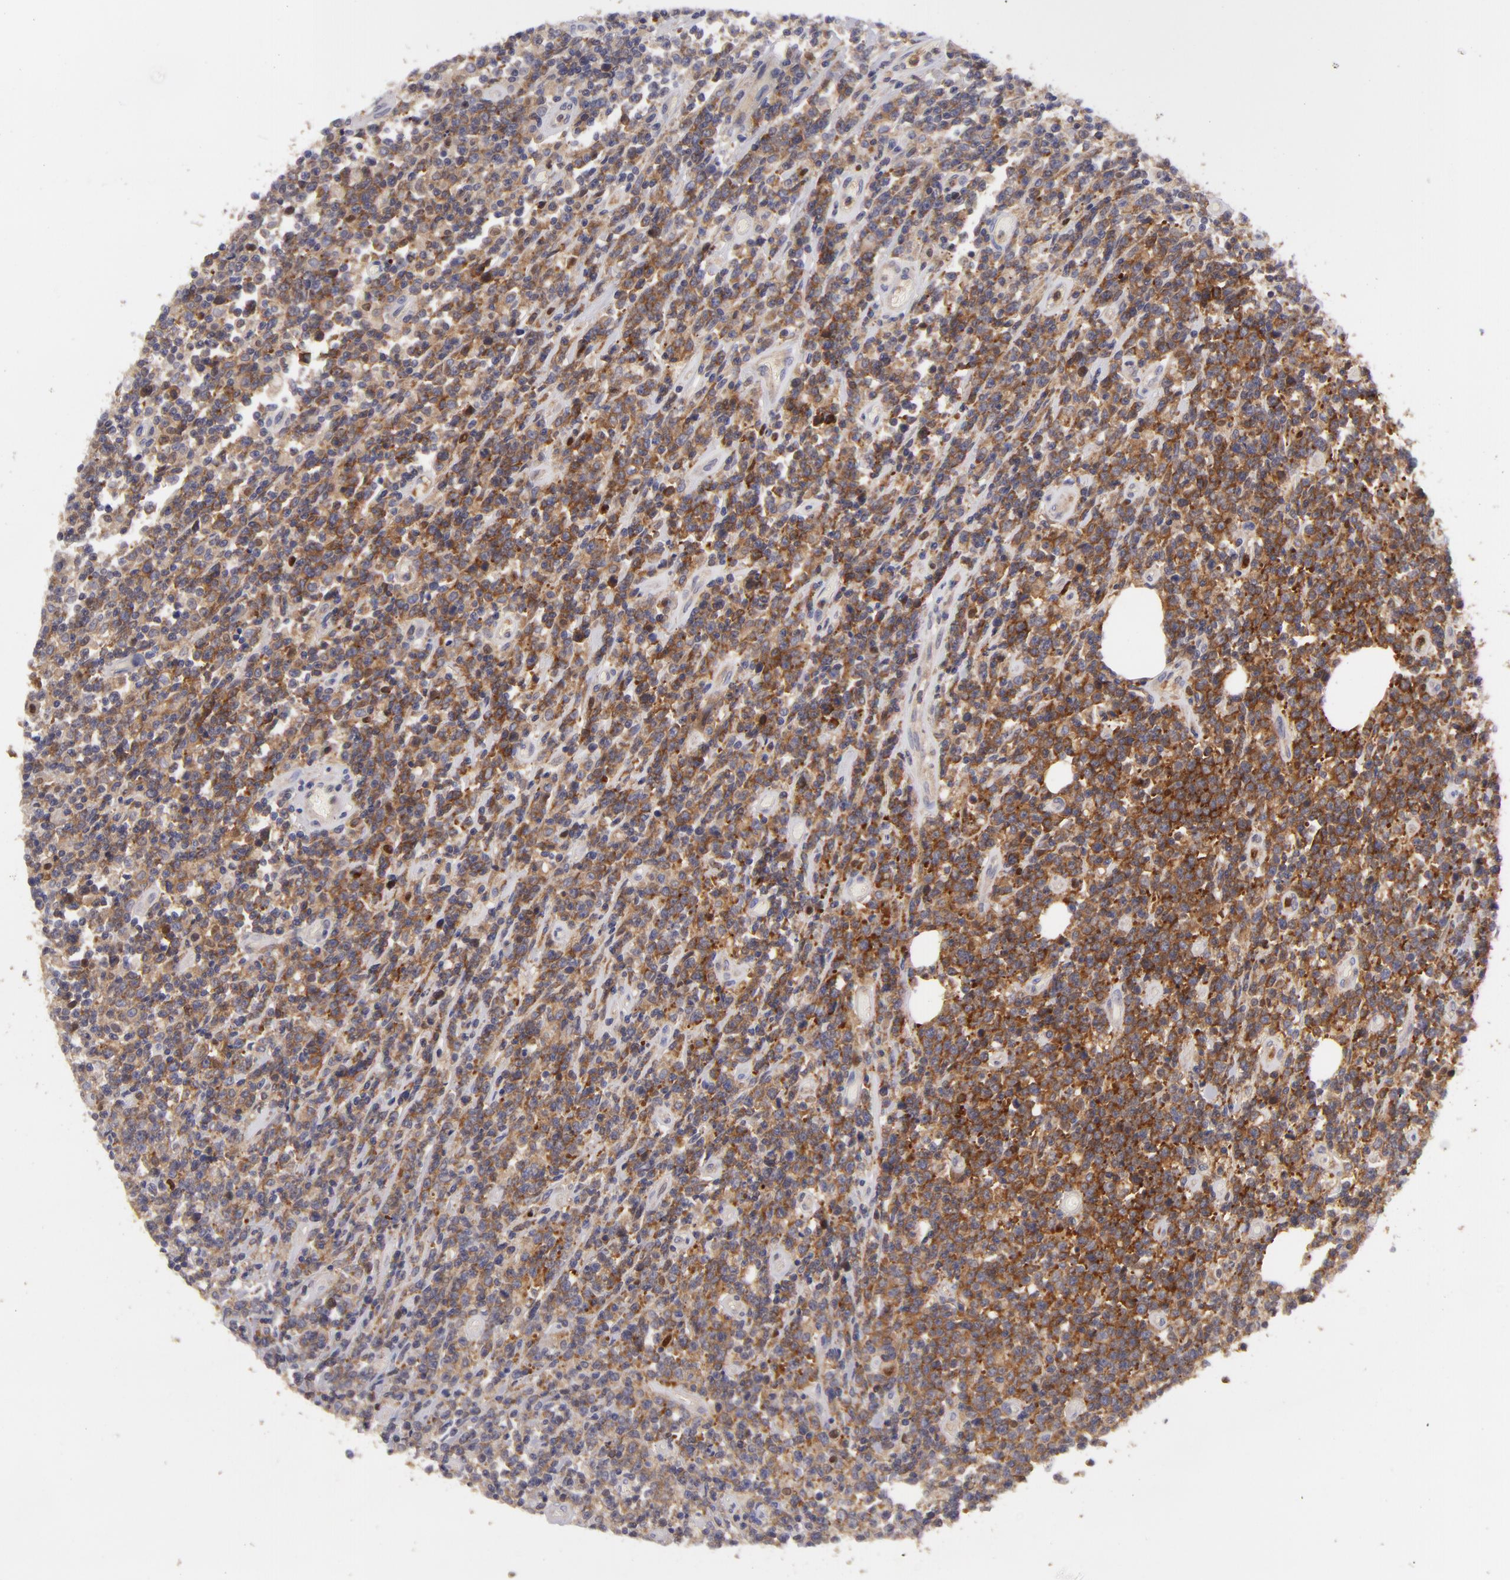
{"staining": {"intensity": "moderate", "quantity": ">75%", "location": "cytoplasmic/membranous"}, "tissue": "lymphoma", "cell_type": "Tumor cells", "image_type": "cancer", "snomed": [{"axis": "morphology", "description": "Malignant lymphoma, non-Hodgkin's type, High grade"}, {"axis": "topography", "description": "Colon"}], "caption": "Brown immunohistochemical staining in high-grade malignant lymphoma, non-Hodgkin's type shows moderate cytoplasmic/membranous positivity in about >75% of tumor cells.", "gene": "MMP10", "patient": {"sex": "male", "age": 82}}